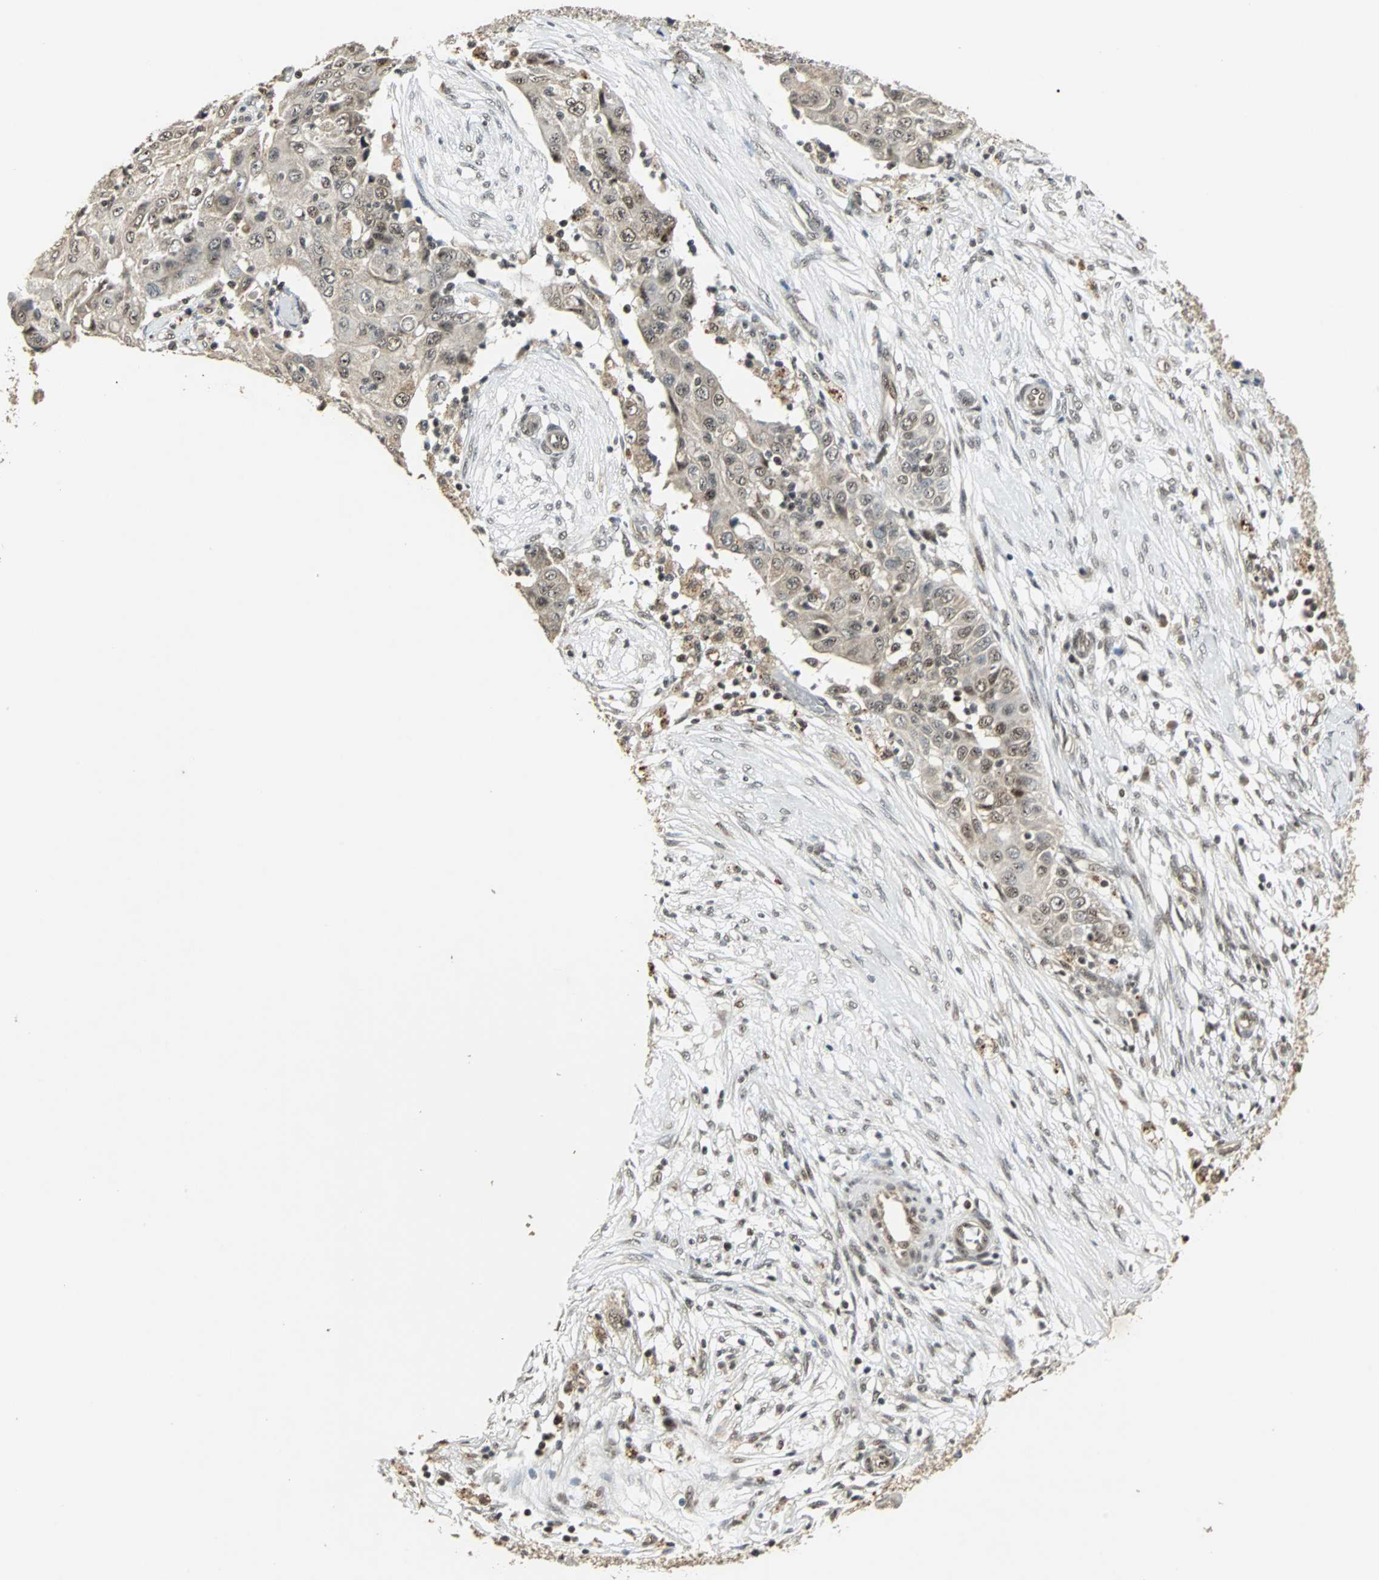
{"staining": {"intensity": "strong", "quantity": ">75%", "location": "nuclear"}, "tissue": "ovarian cancer", "cell_type": "Tumor cells", "image_type": "cancer", "snomed": [{"axis": "morphology", "description": "Carcinoma, endometroid"}, {"axis": "topography", "description": "Ovary"}], "caption": "Protein expression analysis of ovarian endometroid carcinoma displays strong nuclear positivity in about >75% of tumor cells.", "gene": "MED4", "patient": {"sex": "female", "age": 42}}